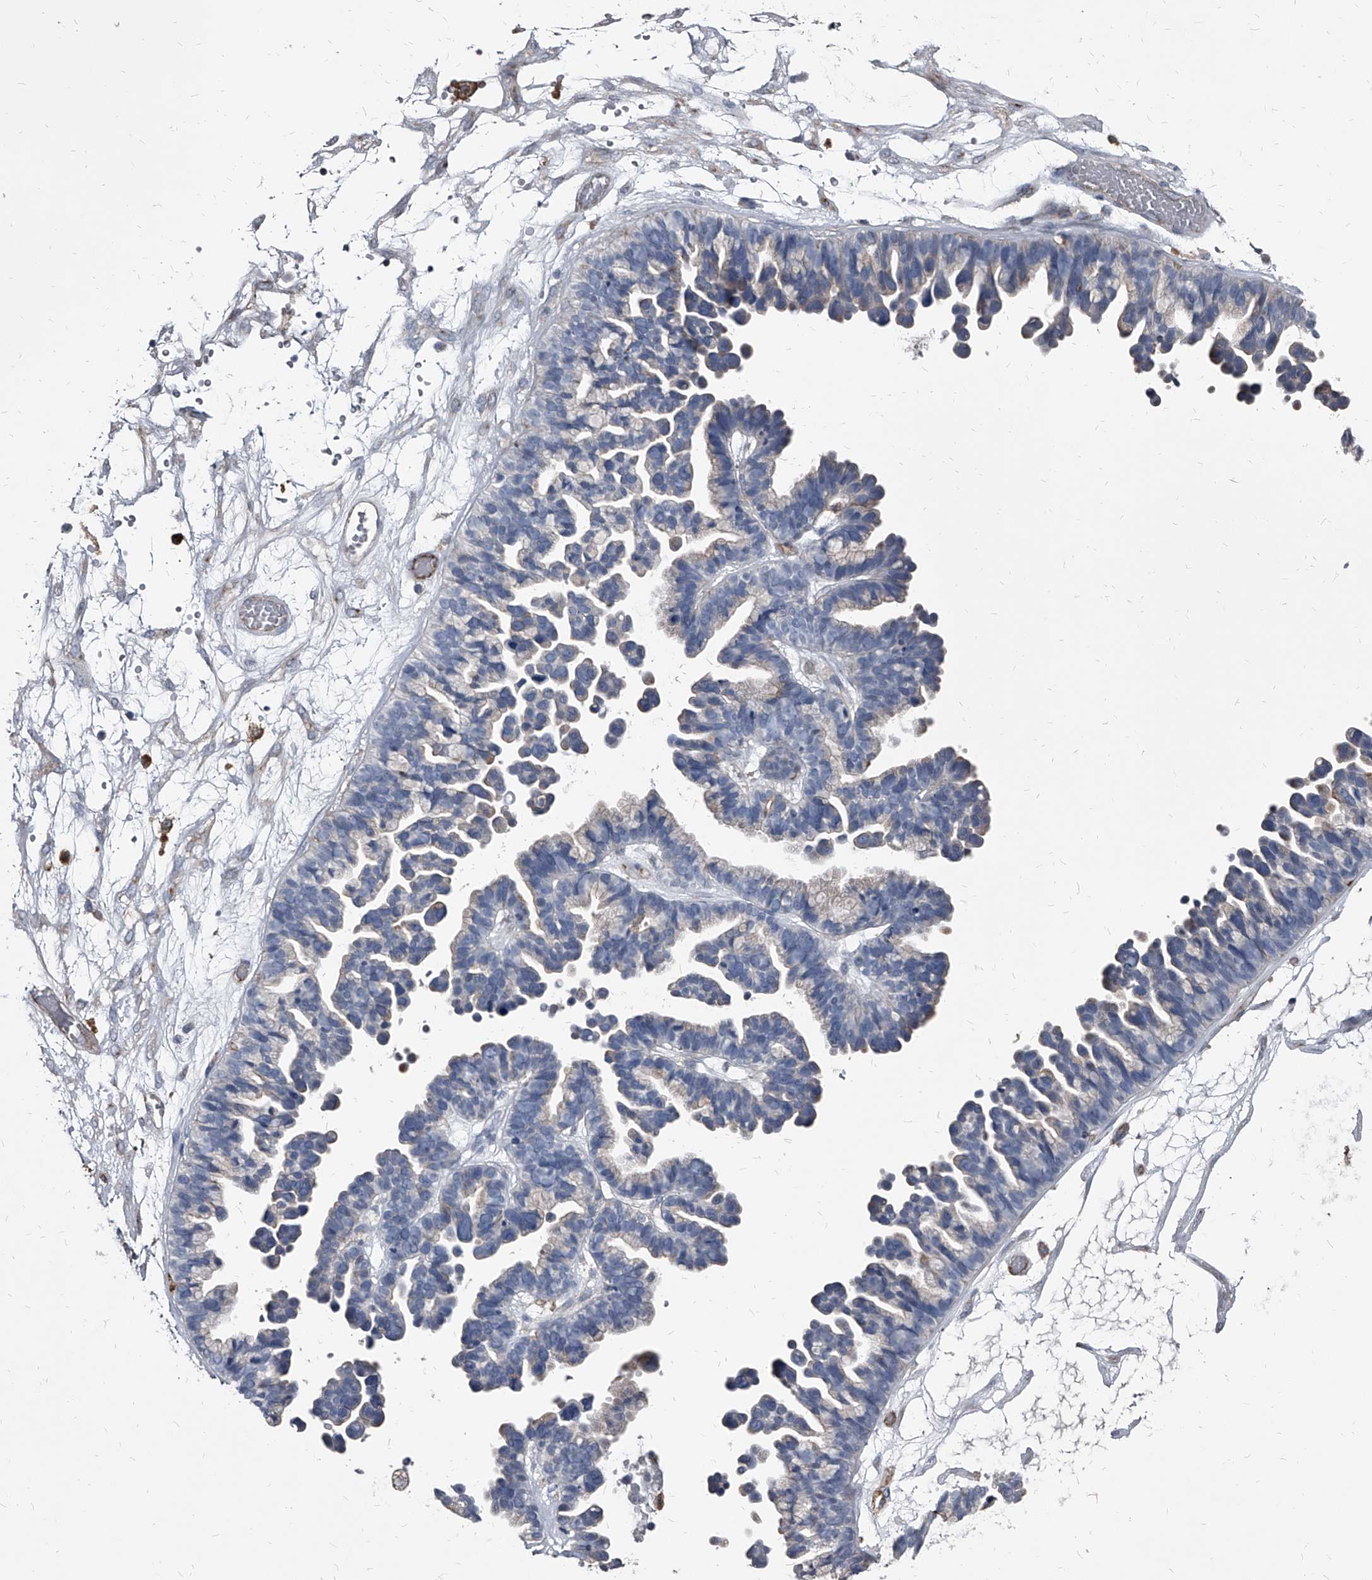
{"staining": {"intensity": "negative", "quantity": "none", "location": "none"}, "tissue": "ovarian cancer", "cell_type": "Tumor cells", "image_type": "cancer", "snomed": [{"axis": "morphology", "description": "Cystadenocarcinoma, serous, NOS"}, {"axis": "topography", "description": "Ovary"}], "caption": "Tumor cells are negative for protein expression in human ovarian cancer. (DAB (3,3'-diaminobenzidine) IHC visualized using brightfield microscopy, high magnification).", "gene": "PGLYRP3", "patient": {"sex": "female", "age": 56}}